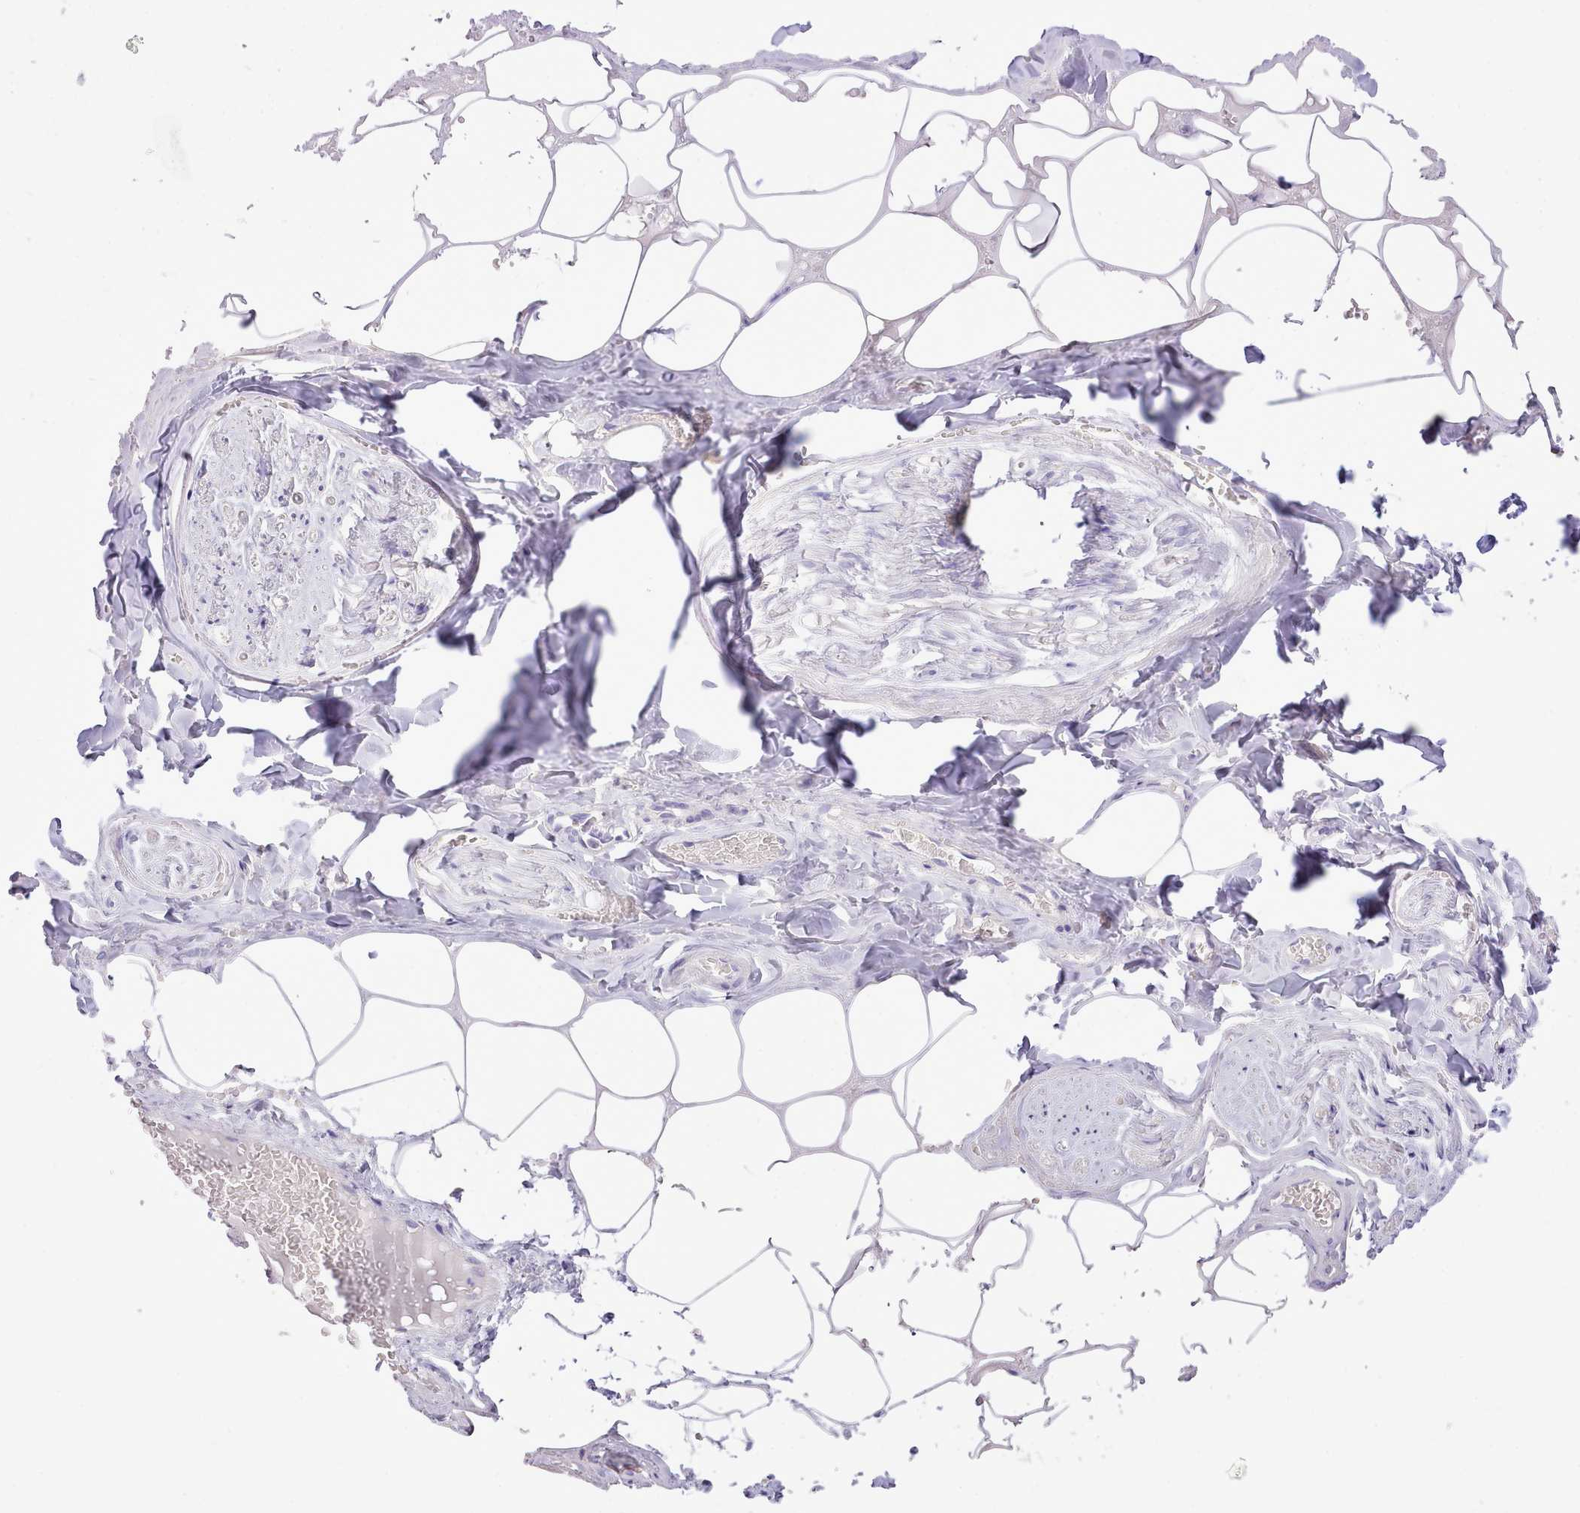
{"staining": {"intensity": "negative", "quantity": "none", "location": "none"}, "tissue": "adipose tissue", "cell_type": "Adipocytes", "image_type": "normal", "snomed": [{"axis": "morphology", "description": "Normal tissue, NOS"}, {"axis": "topography", "description": "Salivary gland"}, {"axis": "topography", "description": "Peripheral nerve tissue"}], "caption": "Immunohistochemistry histopathology image of normal adipose tissue: adipose tissue stained with DAB (3,3'-diaminobenzidine) displays no significant protein positivity in adipocytes.", "gene": "CCL1", "patient": {"sex": "male", "age": 38}}